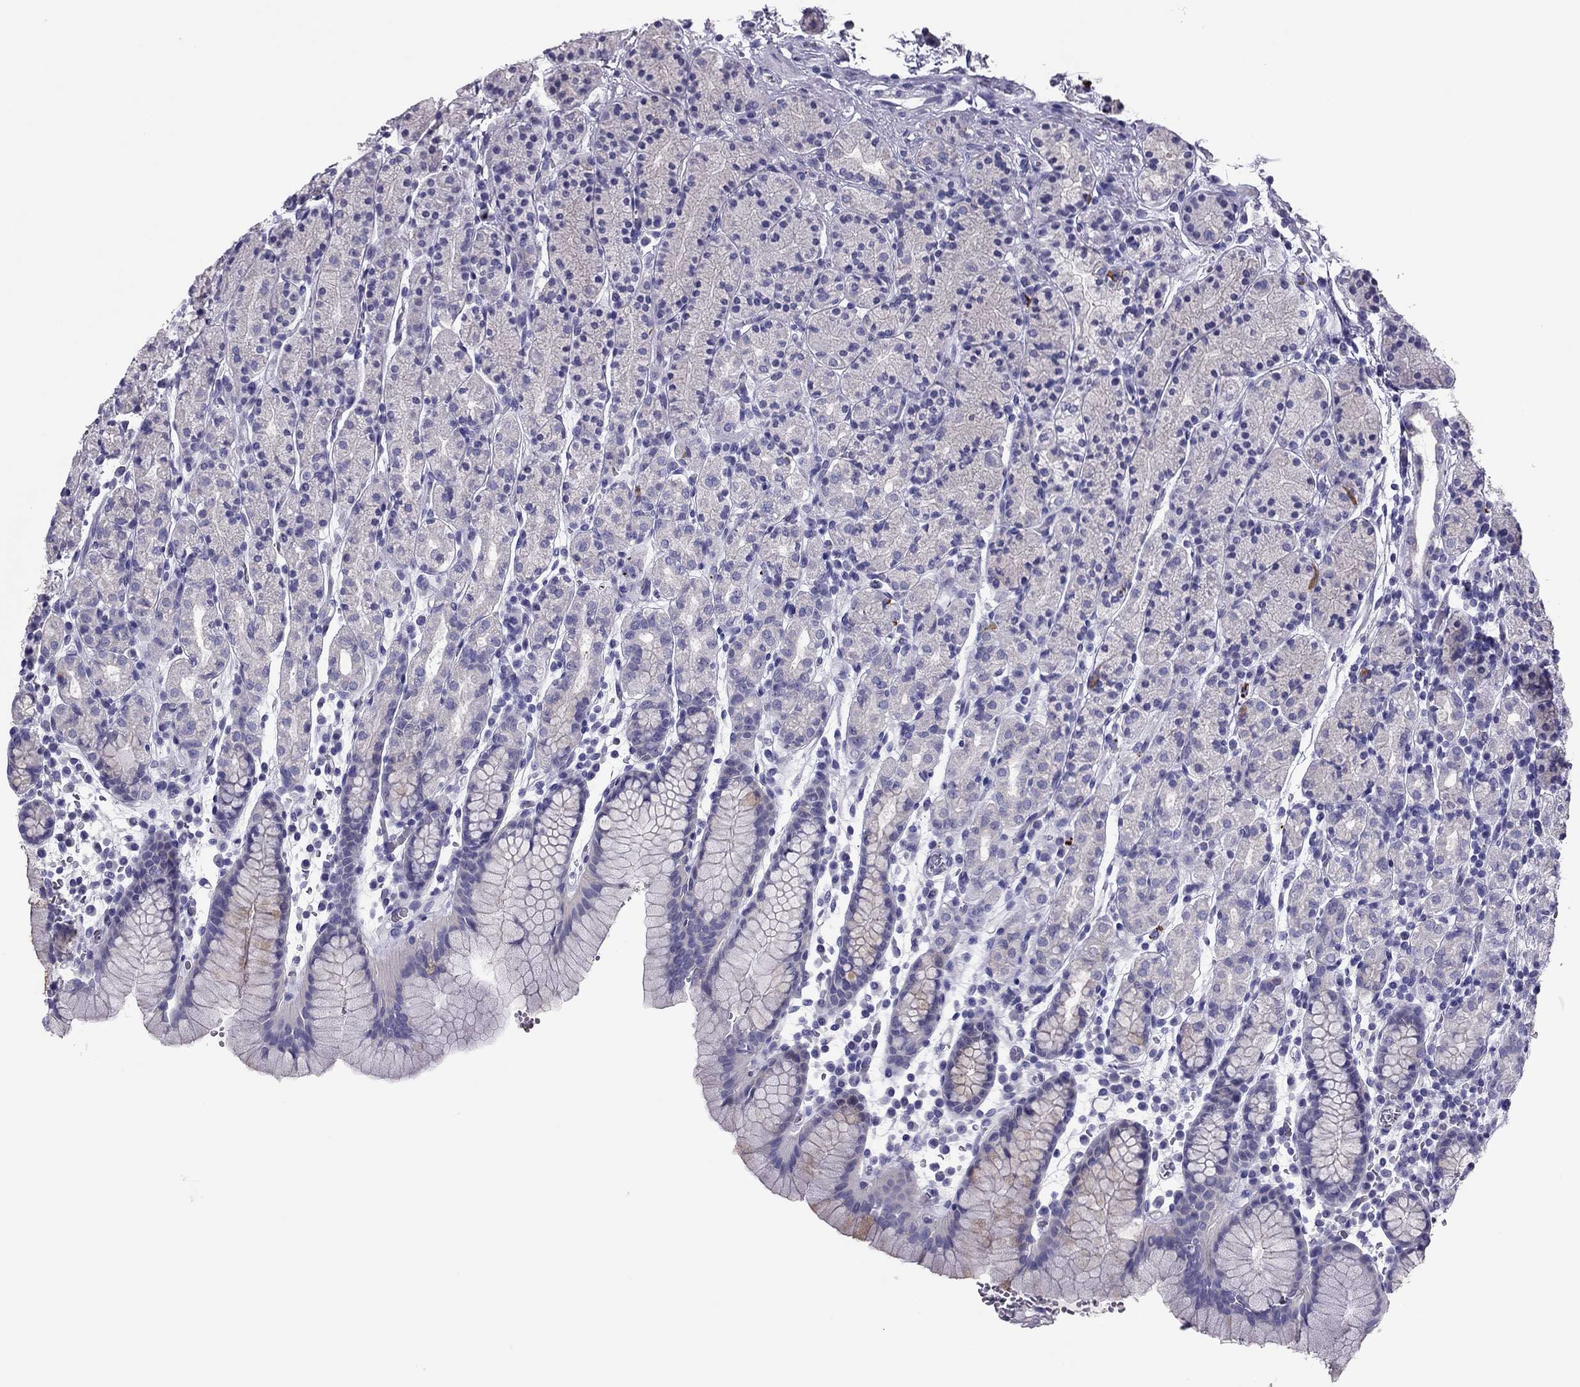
{"staining": {"intensity": "negative", "quantity": "none", "location": "none"}, "tissue": "stomach", "cell_type": "Glandular cells", "image_type": "normal", "snomed": [{"axis": "morphology", "description": "Normal tissue, NOS"}, {"axis": "topography", "description": "Stomach, upper"}, {"axis": "topography", "description": "Stomach"}], "caption": "Photomicrograph shows no significant protein staining in glandular cells of unremarkable stomach.", "gene": "PDE6A", "patient": {"sex": "male", "age": 62}}